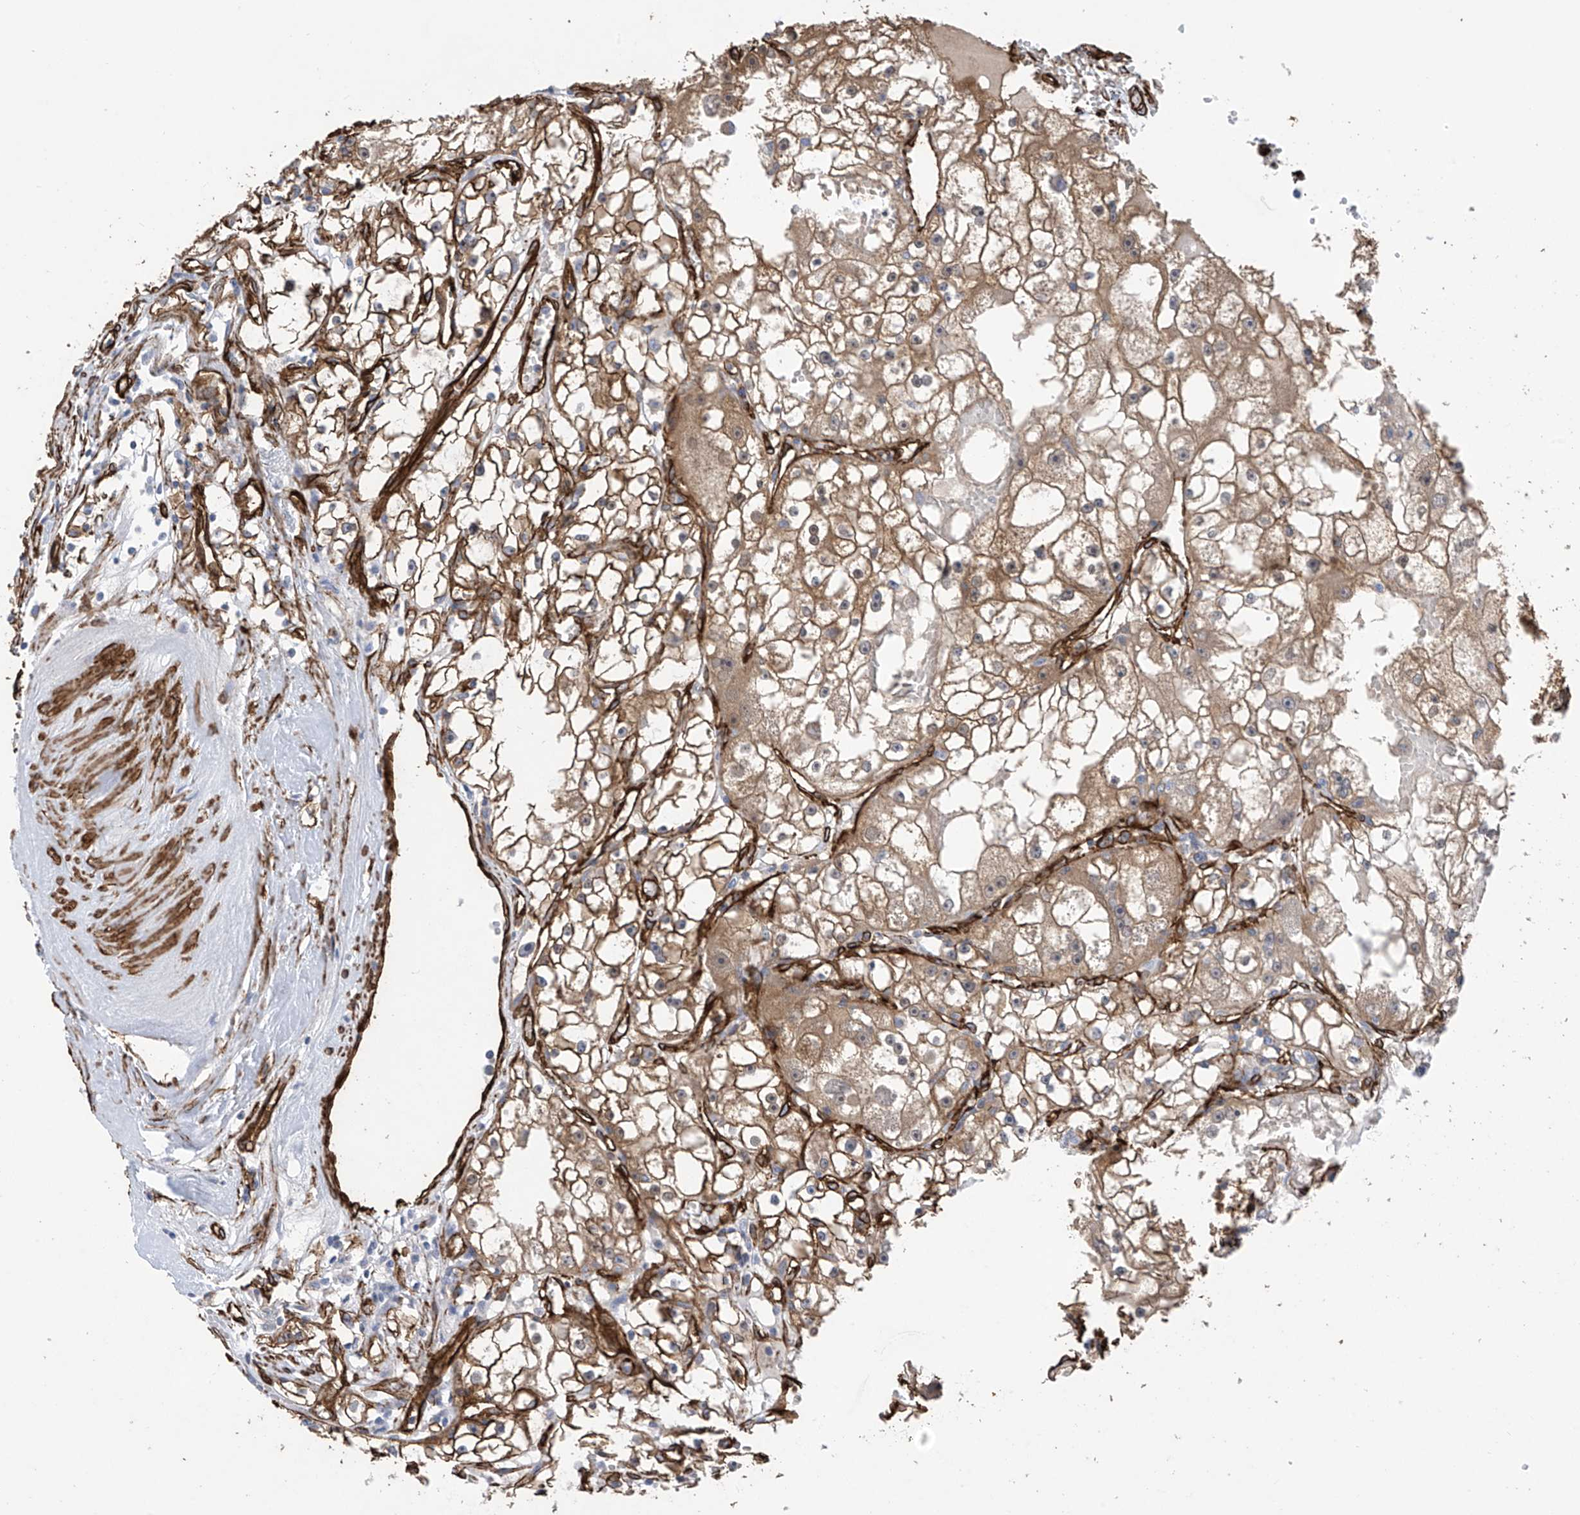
{"staining": {"intensity": "moderate", "quantity": ">75%", "location": "cytoplasmic/membranous"}, "tissue": "renal cancer", "cell_type": "Tumor cells", "image_type": "cancer", "snomed": [{"axis": "morphology", "description": "Adenocarcinoma, NOS"}, {"axis": "topography", "description": "Kidney"}], "caption": "Immunohistochemistry of human adenocarcinoma (renal) demonstrates medium levels of moderate cytoplasmic/membranous positivity in approximately >75% of tumor cells.", "gene": "UBTD1", "patient": {"sex": "male", "age": 56}}